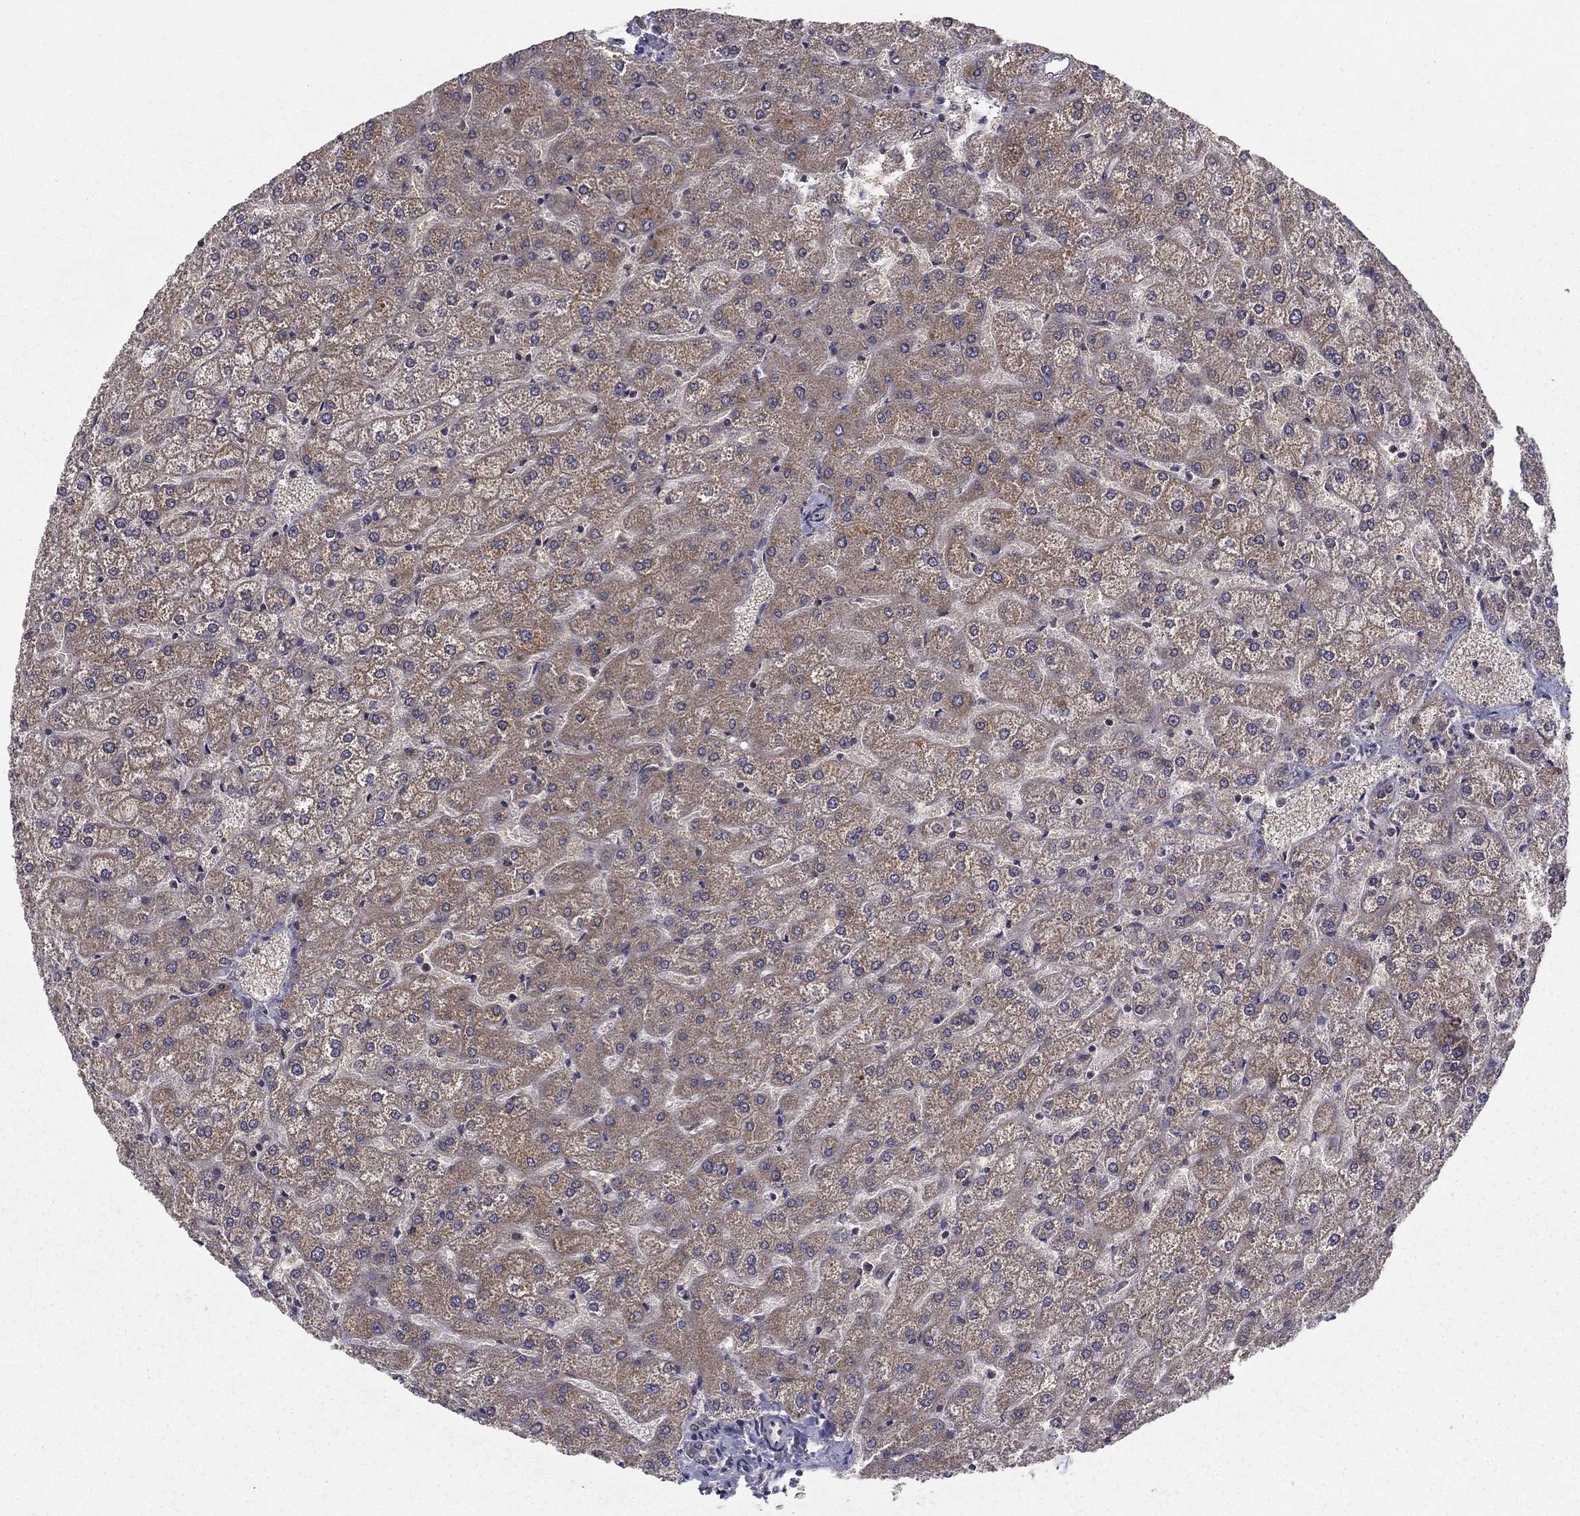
{"staining": {"intensity": "negative", "quantity": "none", "location": "none"}, "tissue": "liver", "cell_type": "Cholangiocytes", "image_type": "normal", "snomed": [{"axis": "morphology", "description": "Normal tissue, NOS"}, {"axis": "topography", "description": "Liver"}], "caption": "High magnification brightfield microscopy of normal liver stained with DAB (brown) and counterstained with hematoxylin (blue): cholangiocytes show no significant positivity.", "gene": "SLC2A13", "patient": {"sex": "female", "age": 32}}